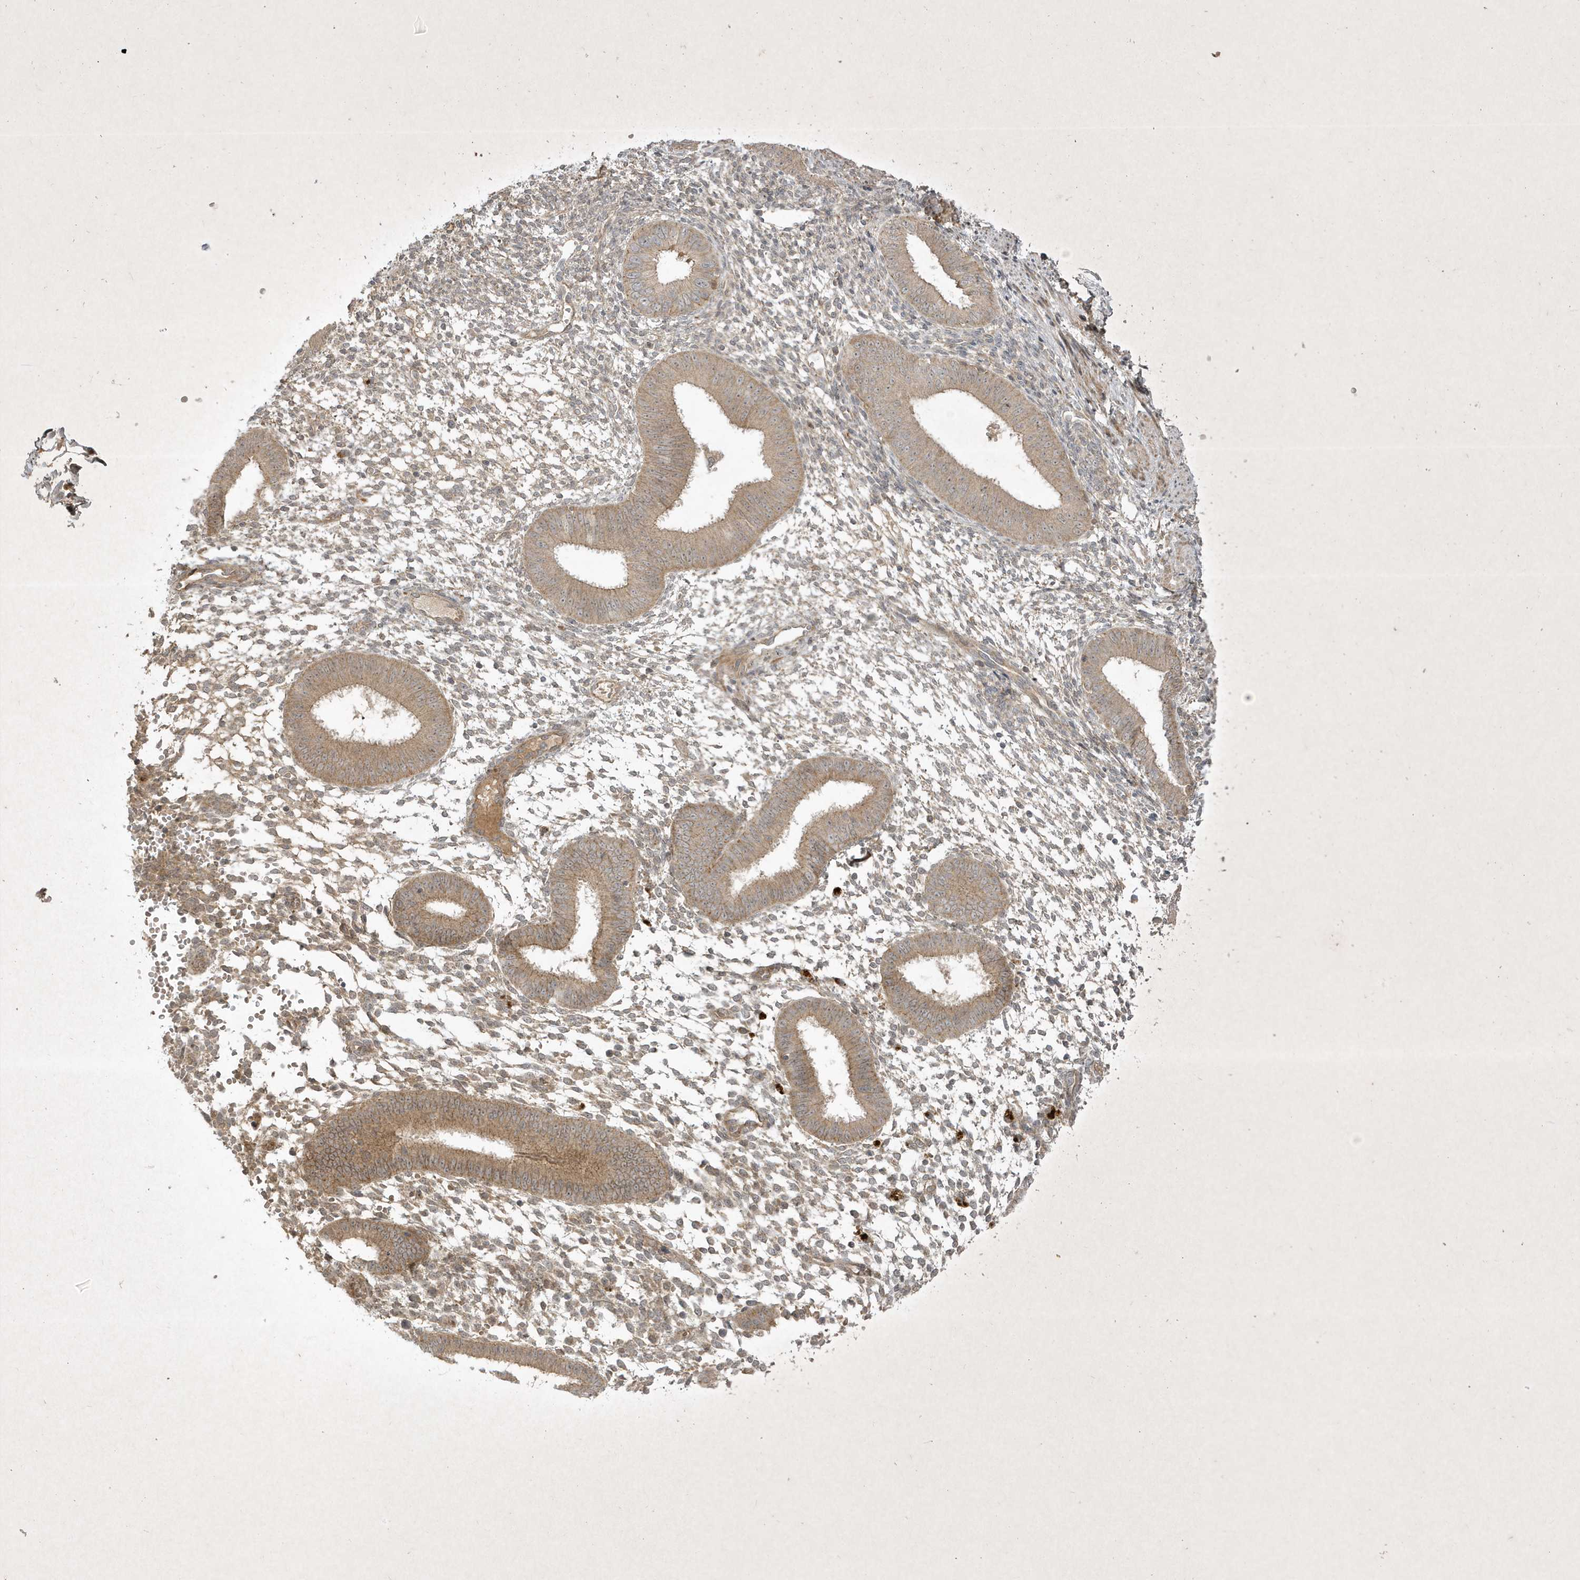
{"staining": {"intensity": "negative", "quantity": "none", "location": "none"}, "tissue": "endometrium", "cell_type": "Cells in endometrial stroma", "image_type": "normal", "snomed": [{"axis": "morphology", "description": "Normal tissue, NOS"}, {"axis": "topography", "description": "Uterus"}, {"axis": "topography", "description": "Endometrium"}], "caption": "Immunohistochemistry micrograph of benign endometrium: endometrium stained with DAB reveals no significant protein positivity in cells in endometrial stroma. (DAB immunohistochemistry visualized using brightfield microscopy, high magnification).", "gene": "FAM83C", "patient": {"sex": "female", "age": 48}}